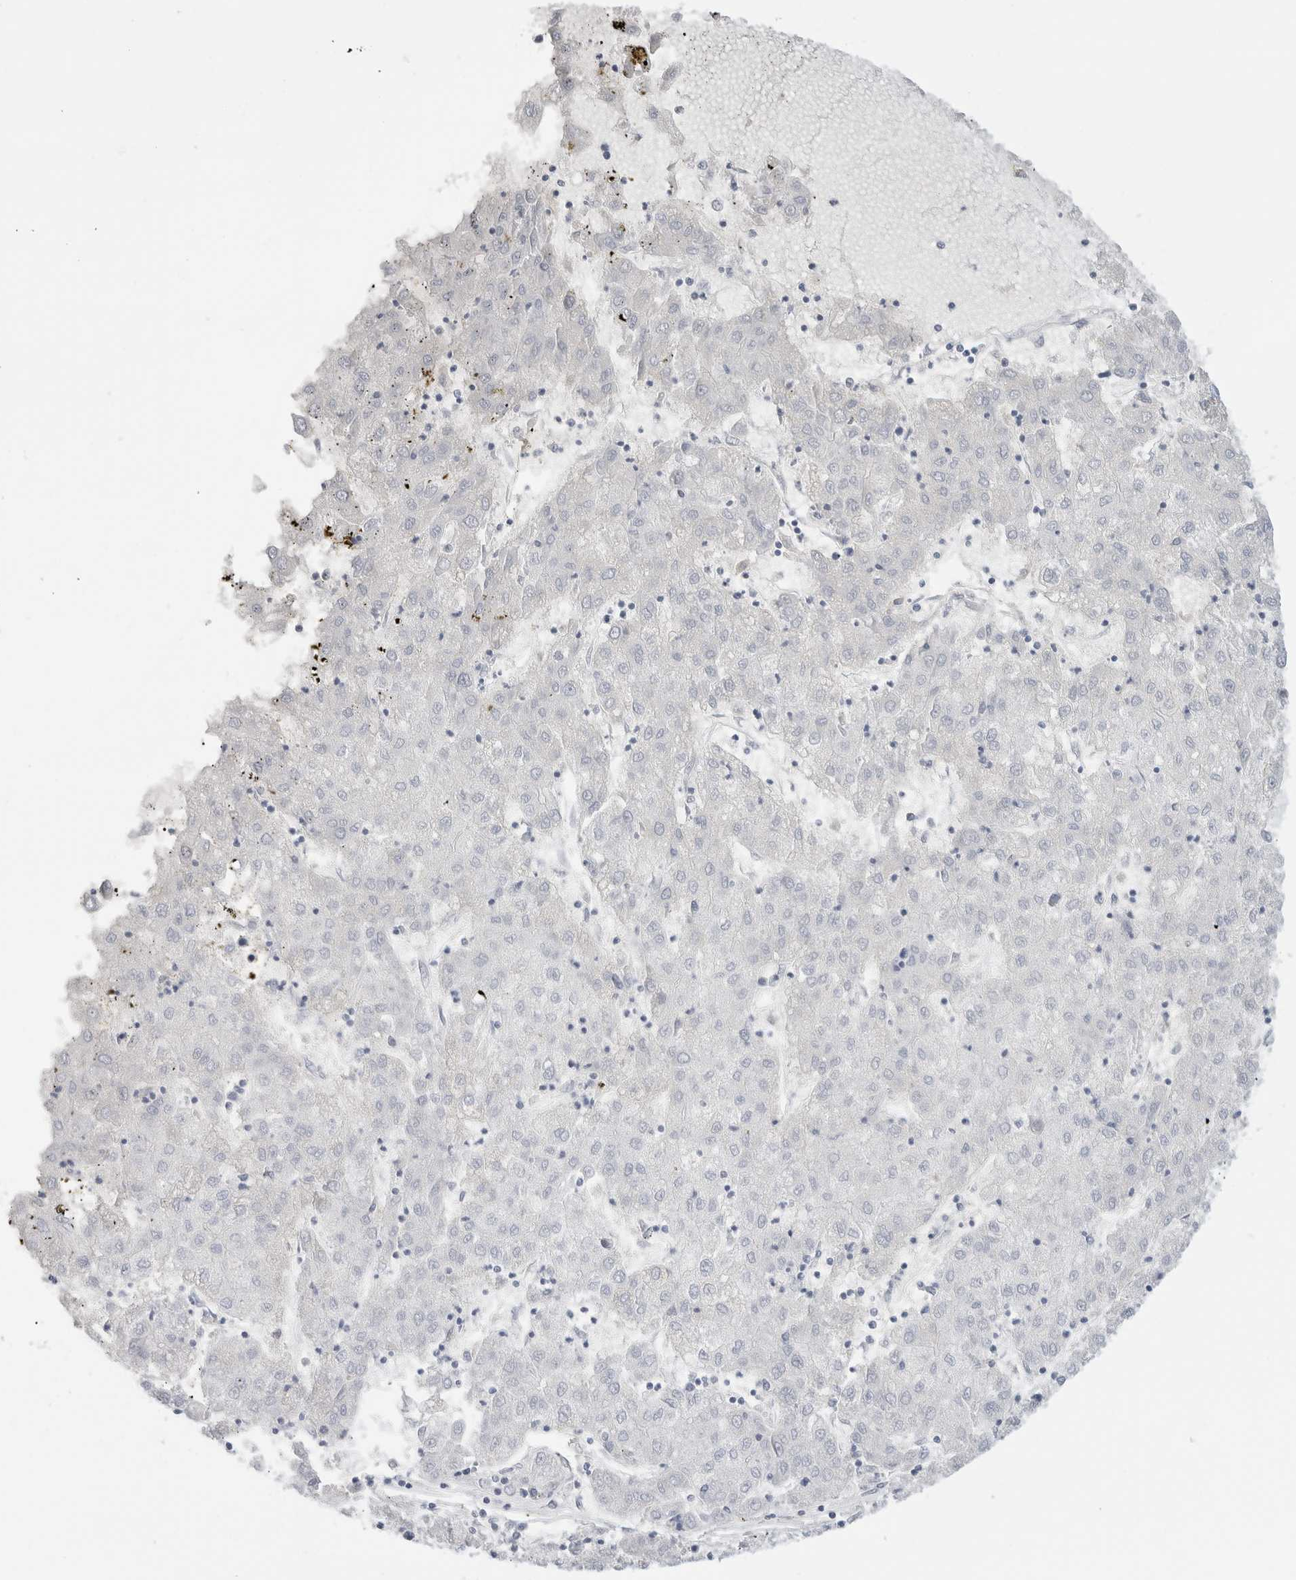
{"staining": {"intensity": "negative", "quantity": "none", "location": "none"}, "tissue": "liver cancer", "cell_type": "Tumor cells", "image_type": "cancer", "snomed": [{"axis": "morphology", "description": "Carcinoma, Hepatocellular, NOS"}, {"axis": "topography", "description": "Liver"}], "caption": "Hepatocellular carcinoma (liver) was stained to show a protein in brown. There is no significant staining in tumor cells.", "gene": "ADAM30", "patient": {"sex": "male", "age": 72}}